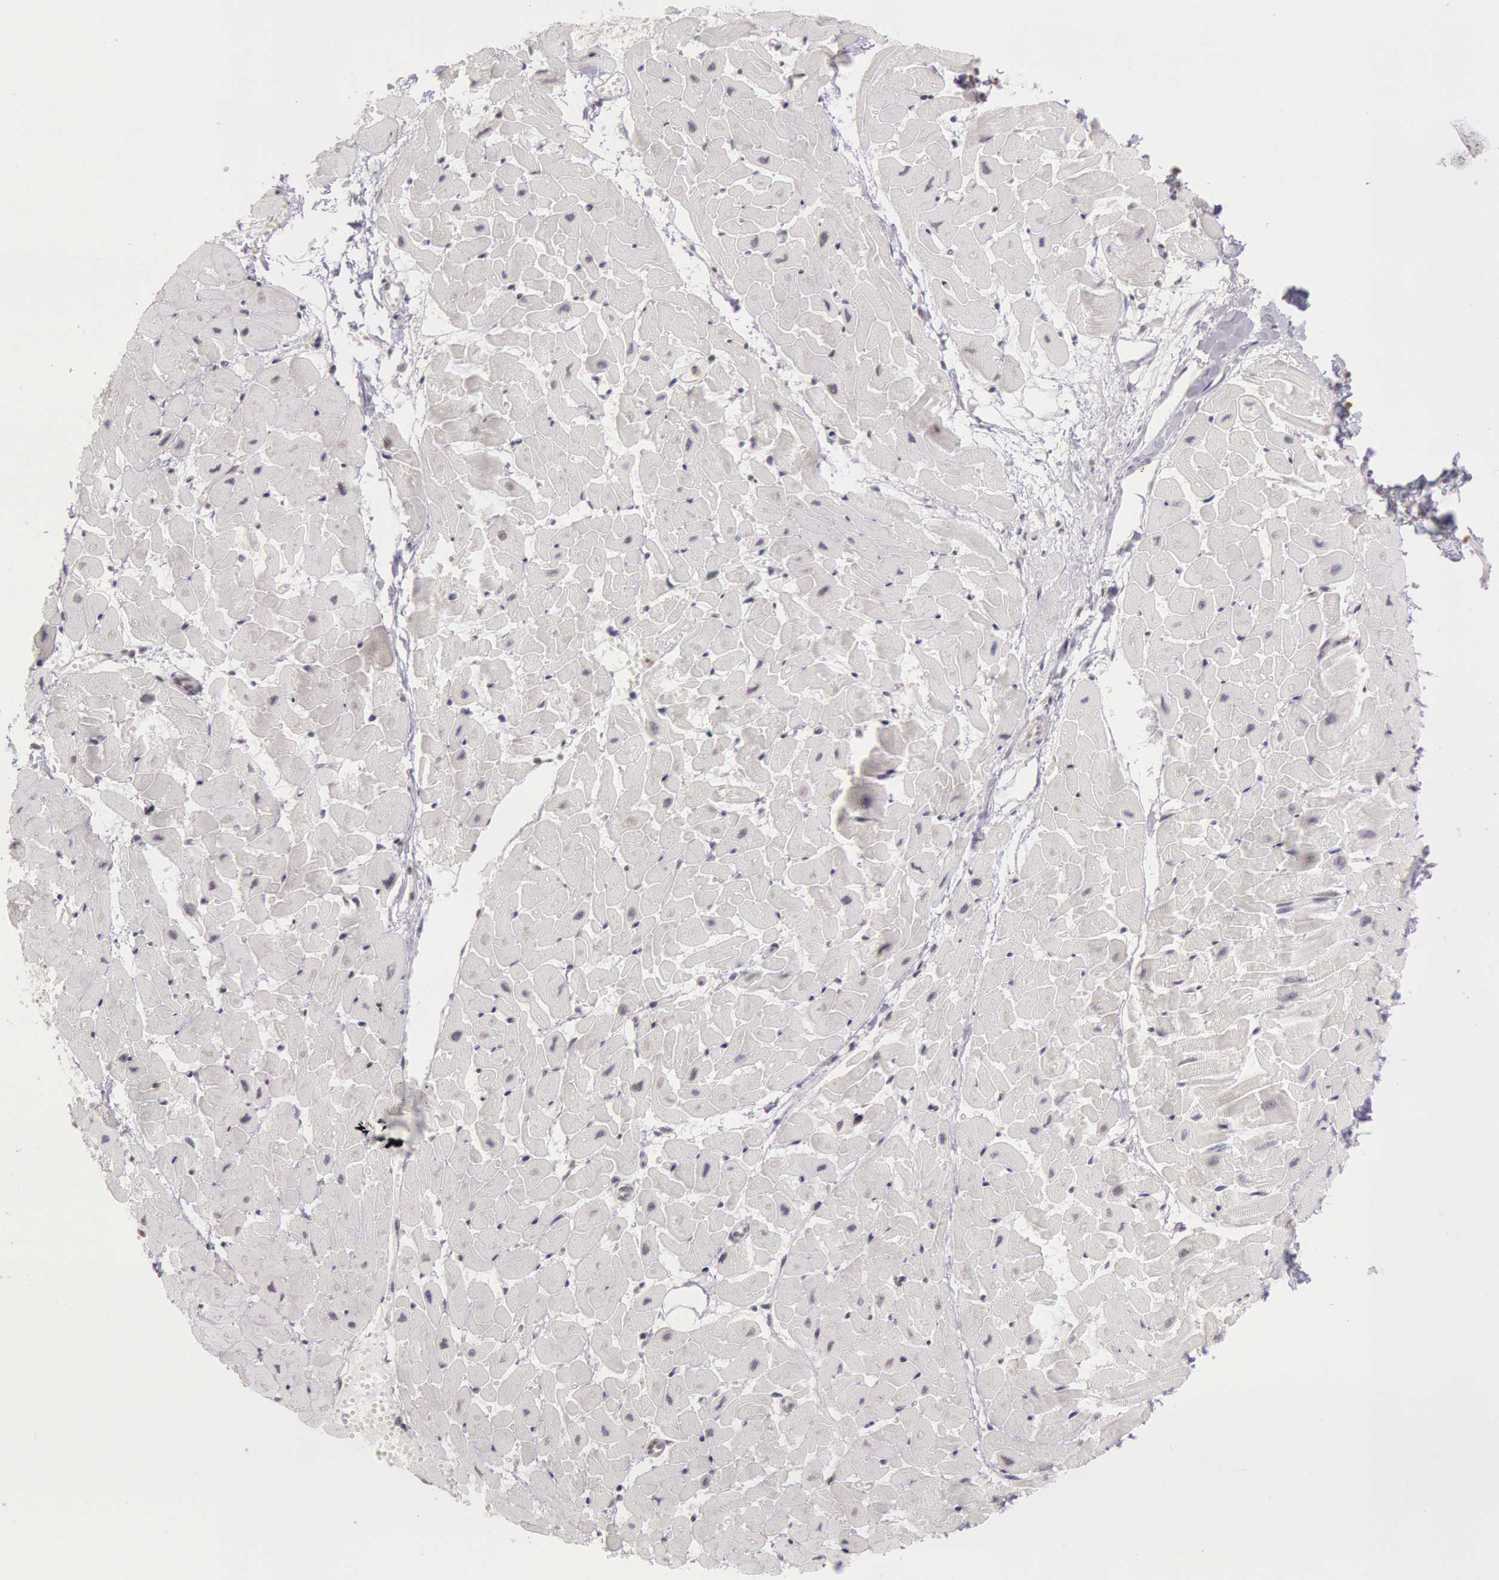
{"staining": {"intensity": "moderate", "quantity": ">75%", "location": "nuclear"}, "tissue": "heart muscle", "cell_type": "Cardiomyocytes", "image_type": "normal", "snomed": [{"axis": "morphology", "description": "Normal tissue, NOS"}, {"axis": "topography", "description": "Heart"}], "caption": "Brown immunohistochemical staining in benign human heart muscle shows moderate nuclear expression in approximately >75% of cardiomyocytes. (DAB = brown stain, brightfield microscopy at high magnification).", "gene": "ESS2", "patient": {"sex": "female", "age": 19}}